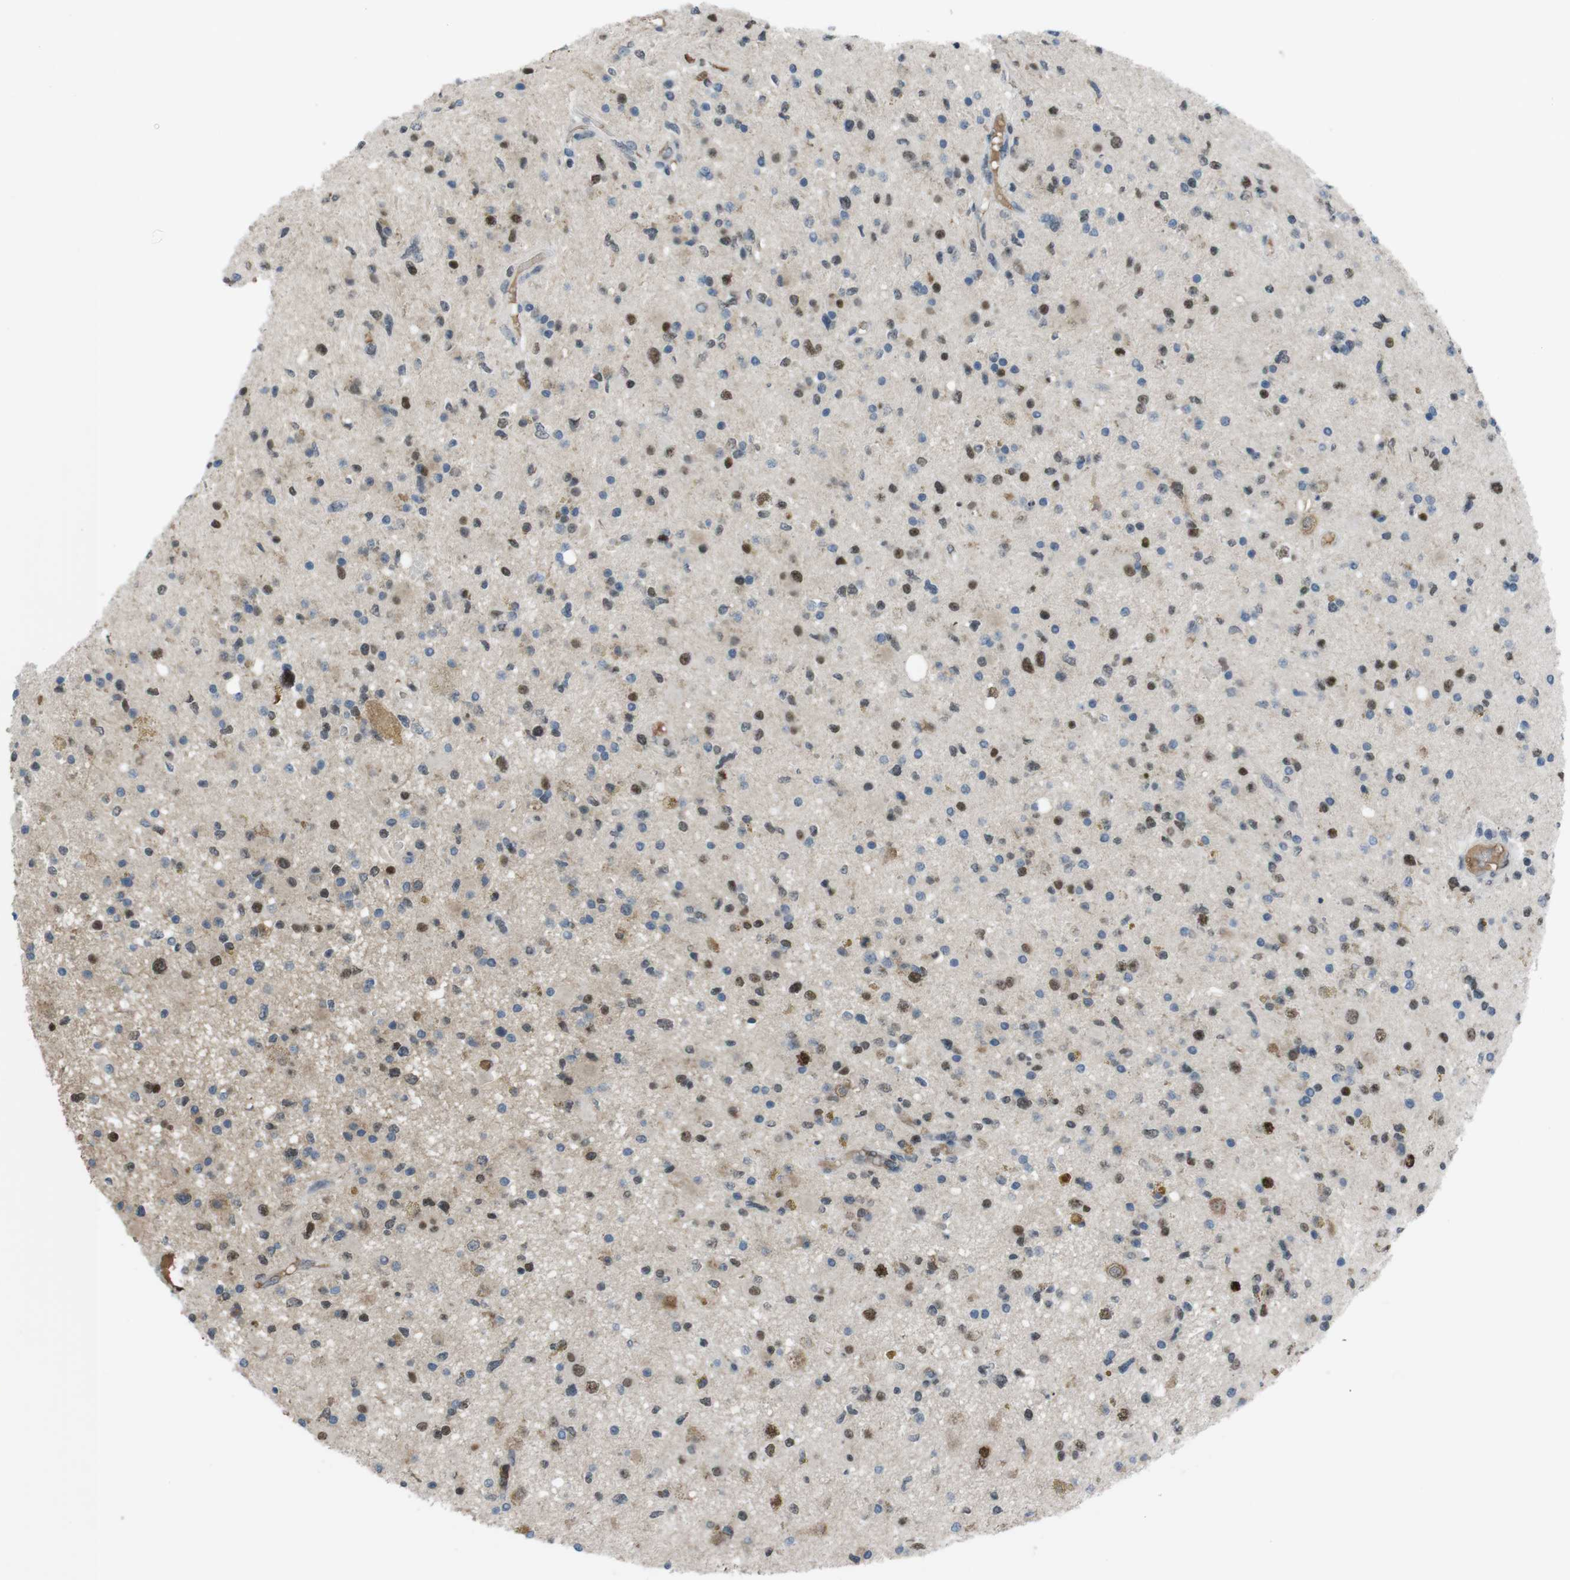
{"staining": {"intensity": "moderate", "quantity": "25%-75%", "location": "nuclear"}, "tissue": "glioma", "cell_type": "Tumor cells", "image_type": "cancer", "snomed": [{"axis": "morphology", "description": "Glioma, malignant, High grade"}, {"axis": "topography", "description": "Brain"}], "caption": "Protein expression analysis of human high-grade glioma (malignant) reveals moderate nuclear staining in approximately 25%-75% of tumor cells. (DAB (3,3'-diaminobenzidine) = brown stain, brightfield microscopy at high magnification).", "gene": "SUB1", "patient": {"sex": "male", "age": 33}}